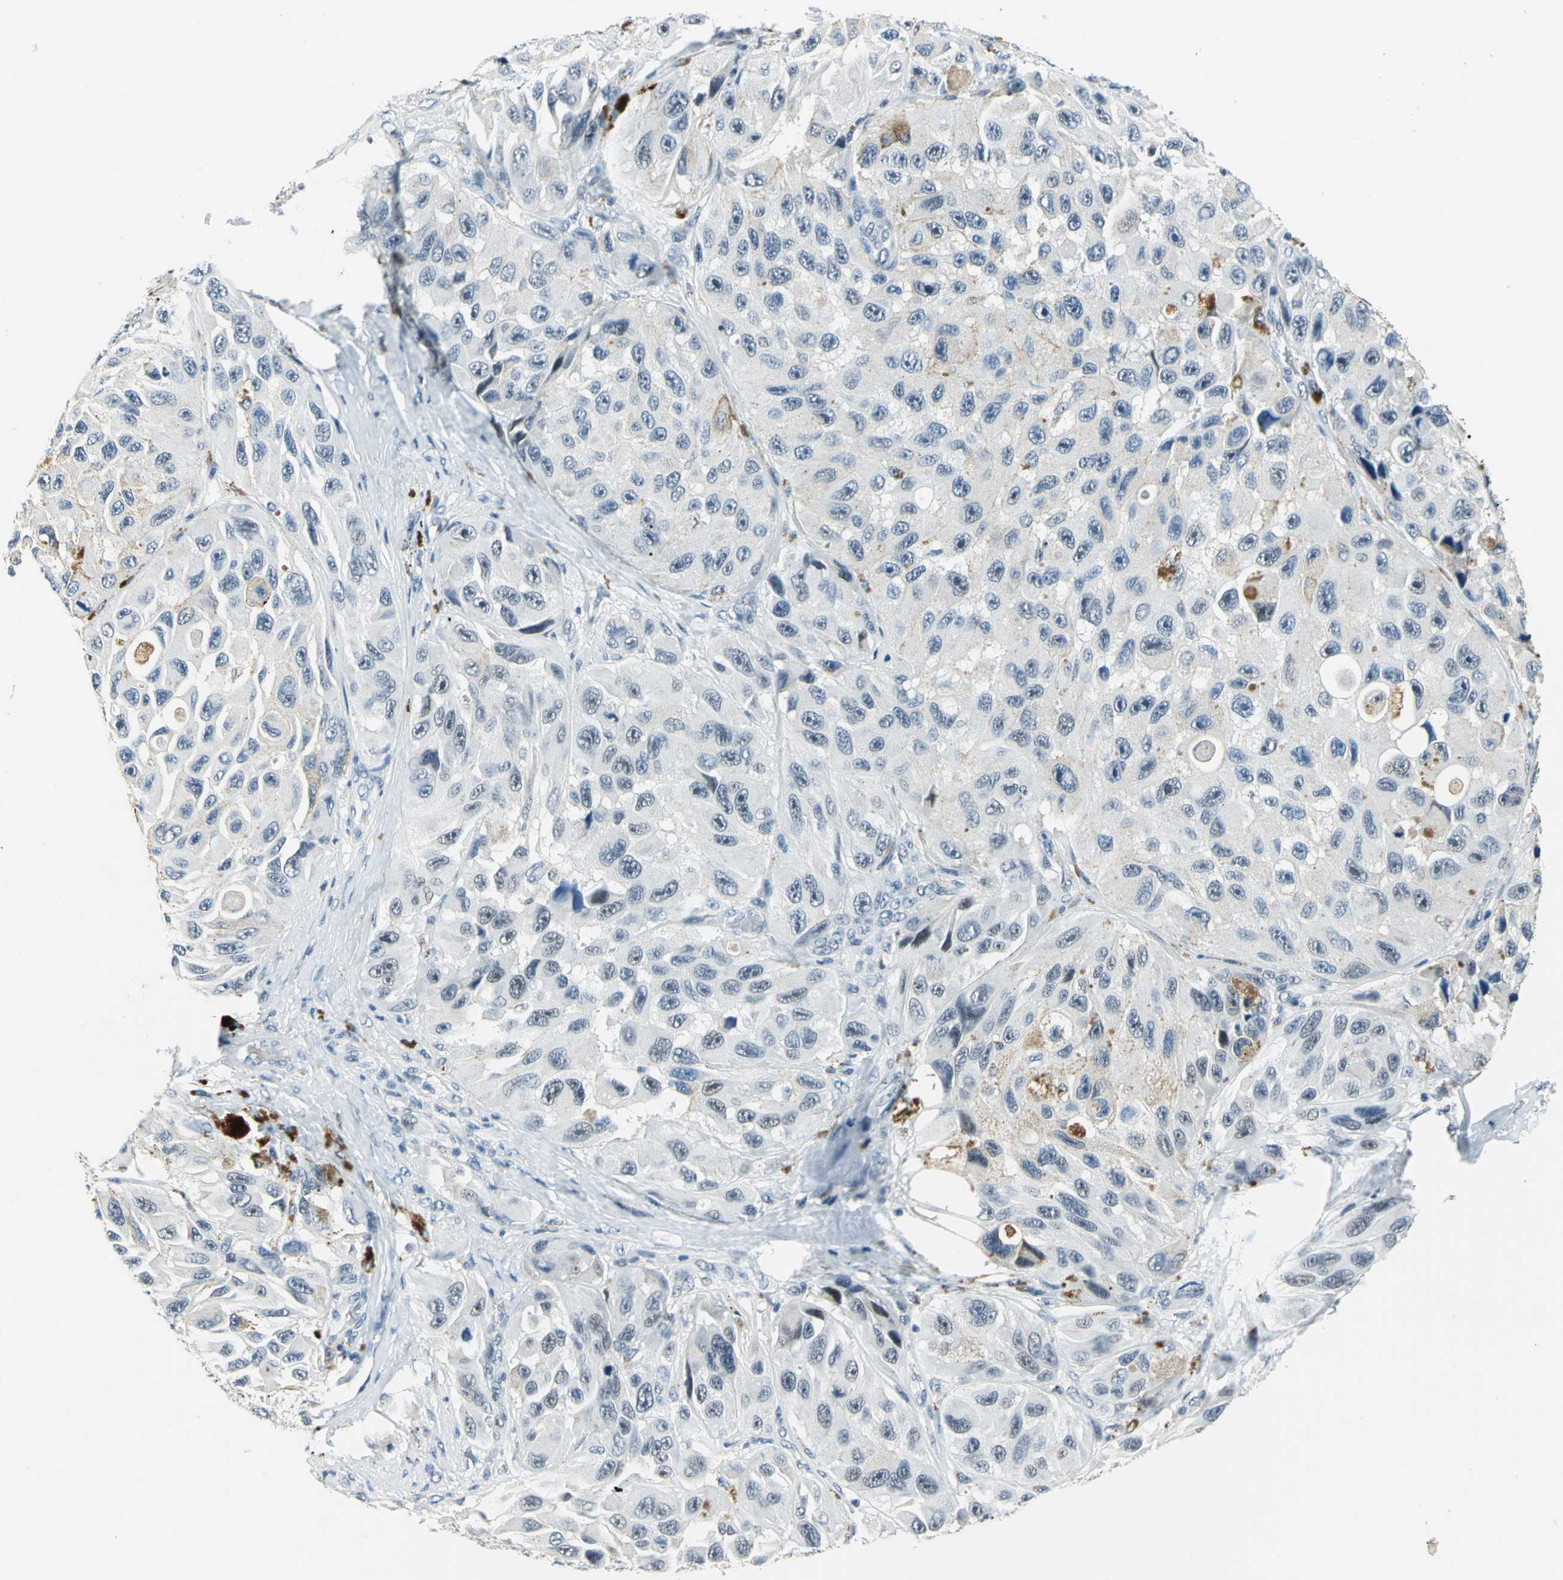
{"staining": {"intensity": "moderate", "quantity": "<25%", "location": "cytoplasmic/membranous"}, "tissue": "melanoma", "cell_type": "Tumor cells", "image_type": "cancer", "snomed": [{"axis": "morphology", "description": "Malignant melanoma, NOS"}, {"axis": "topography", "description": "Skin"}], "caption": "Protein staining of melanoma tissue reveals moderate cytoplasmic/membranous expression in about <25% of tumor cells.", "gene": "RAD17", "patient": {"sex": "female", "age": 73}}